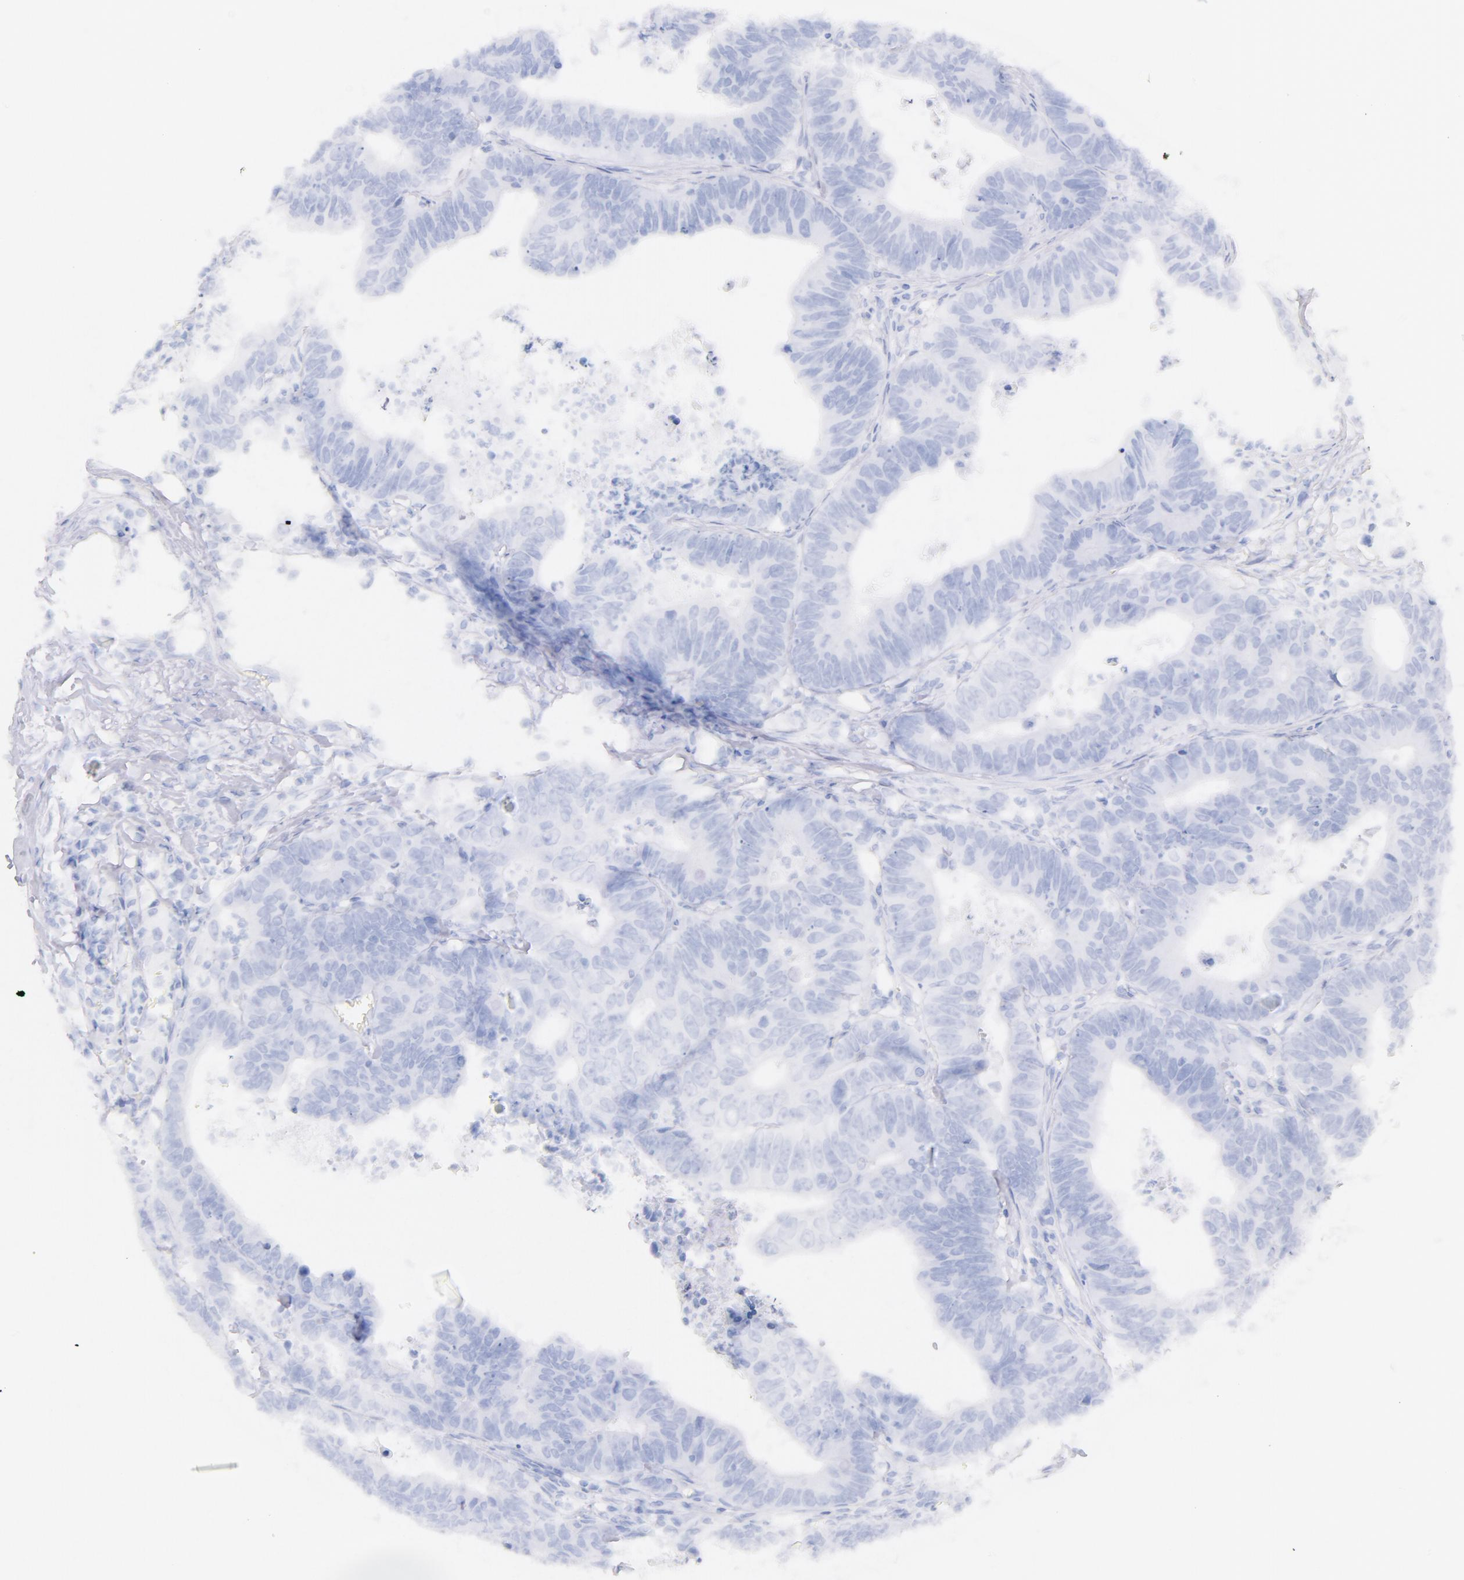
{"staining": {"intensity": "negative", "quantity": "none", "location": "none"}, "tissue": "colorectal cancer", "cell_type": "Tumor cells", "image_type": "cancer", "snomed": [{"axis": "morphology", "description": "Adenocarcinoma, NOS"}, {"axis": "topography", "description": "Colon"}], "caption": "DAB immunohistochemical staining of colorectal cancer exhibits no significant staining in tumor cells. (Stains: DAB (3,3'-diaminobenzidine) immunohistochemistry (IHC) with hematoxylin counter stain, Microscopy: brightfield microscopy at high magnification).", "gene": "CD44", "patient": {"sex": "female", "age": 76}}